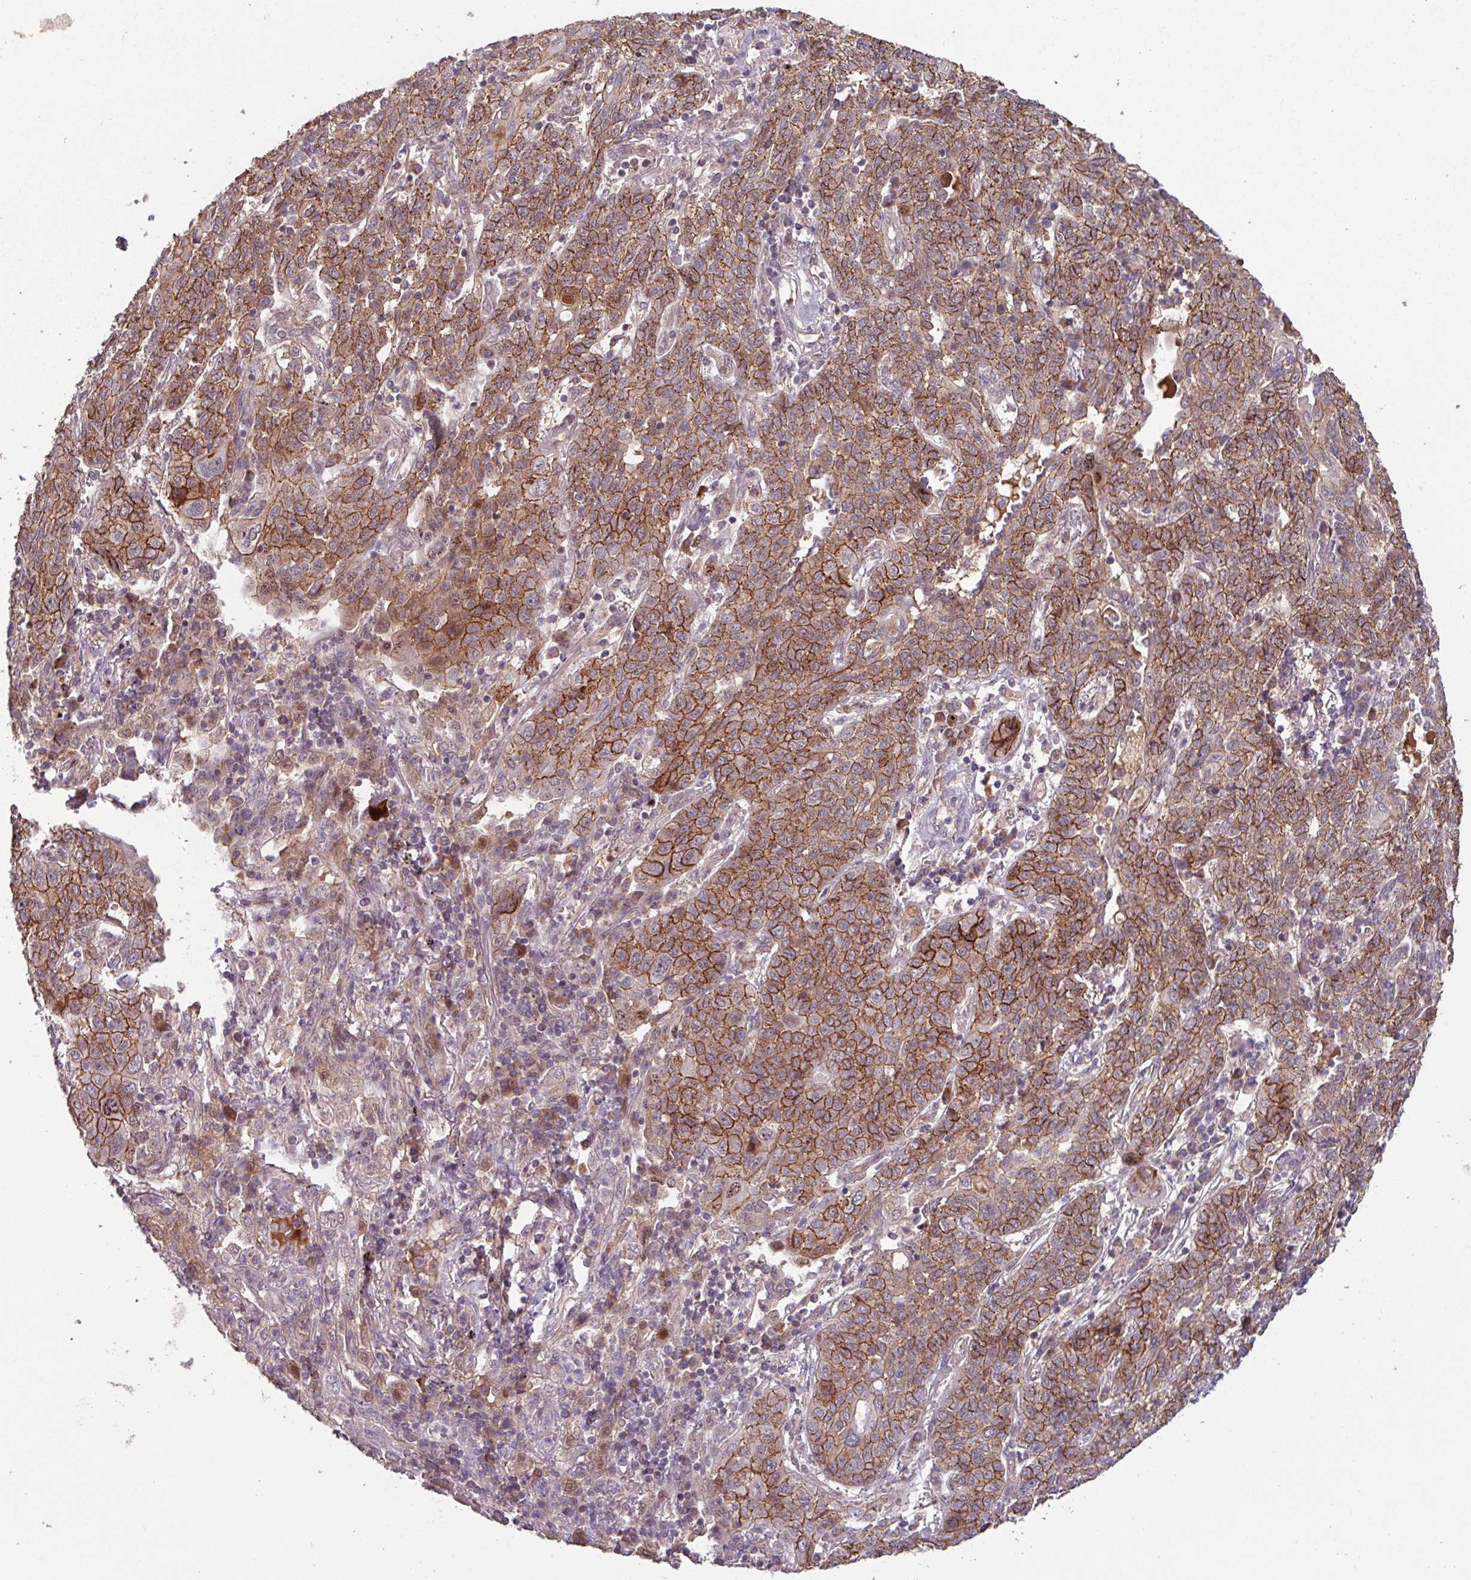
{"staining": {"intensity": "moderate", "quantity": ">75%", "location": "cytoplasmic/membranous"}, "tissue": "lung cancer", "cell_type": "Tumor cells", "image_type": "cancer", "snomed": [{"axis": "morphology", "description": "Squamous cell carcinoma, NOS"}, {"axis": "topography", "description": "Lung"}], "caption": "Lung cancer (squamous cell carcinoma) stained for a protein demonstrates moderate cytoplasmic/membranous positivity in tumor cells.", "gene": "TMEM88", "patient": {"sex": "female", "age": 70}}